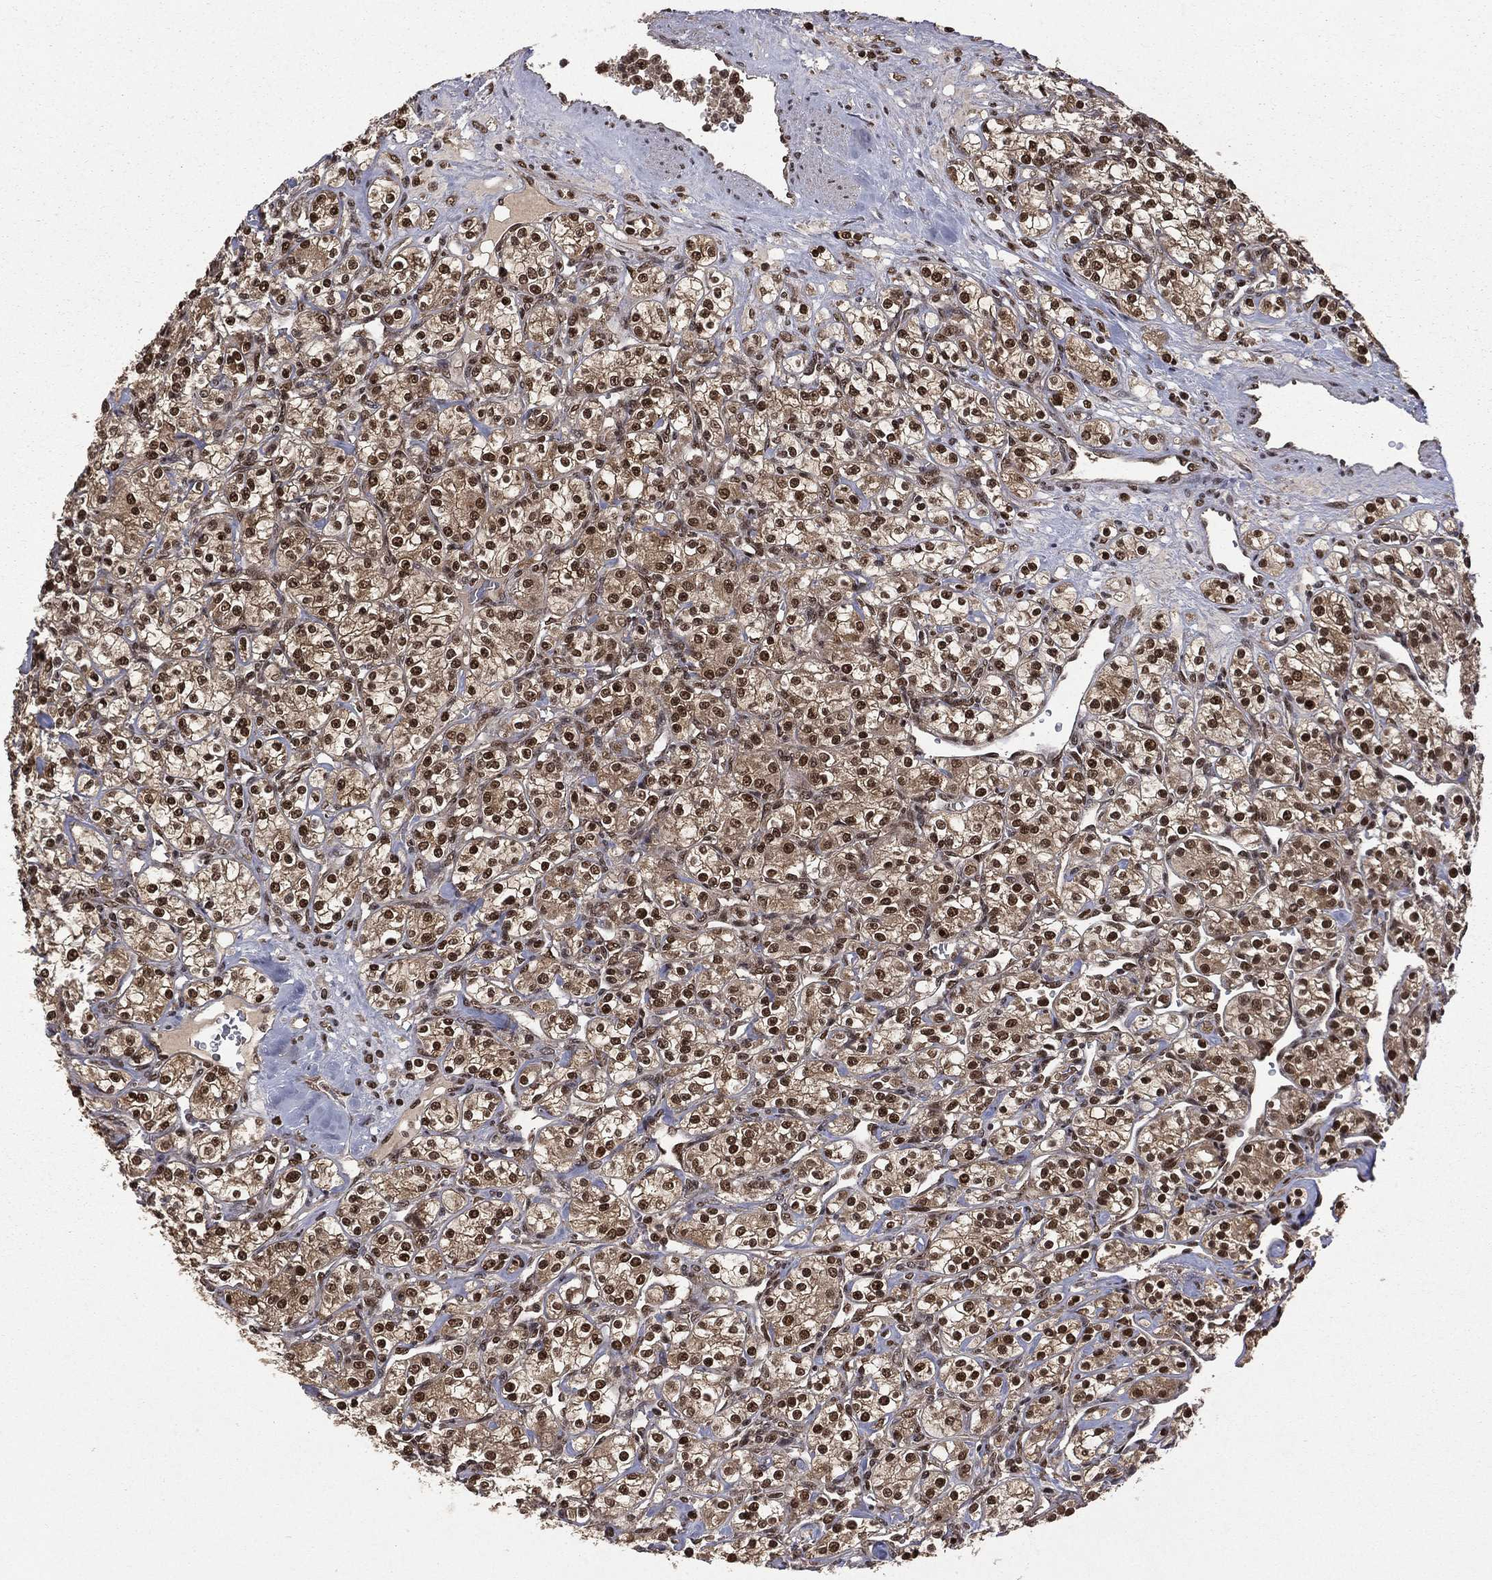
{"staining": {"intensity": "strong", "quantity": "25%-75%", "location": "nuclear"}, "tissue": "renal cancer", "cell_type": "Tumor cells", "image_type": "cancer", "snomed": [{"axis": "morphology", "description": "Adenocarcinoma, NOS"}, {"axis": "topography", "description": "Kidney"}], "caption": "Immunohistochemical staining of renal adenocarcinoma shows high levels of strong nuclear expression in about 25%-75% of tumor cells.", "gene": "JMJD6", "patient": {"sex": "male", "age": 77}}